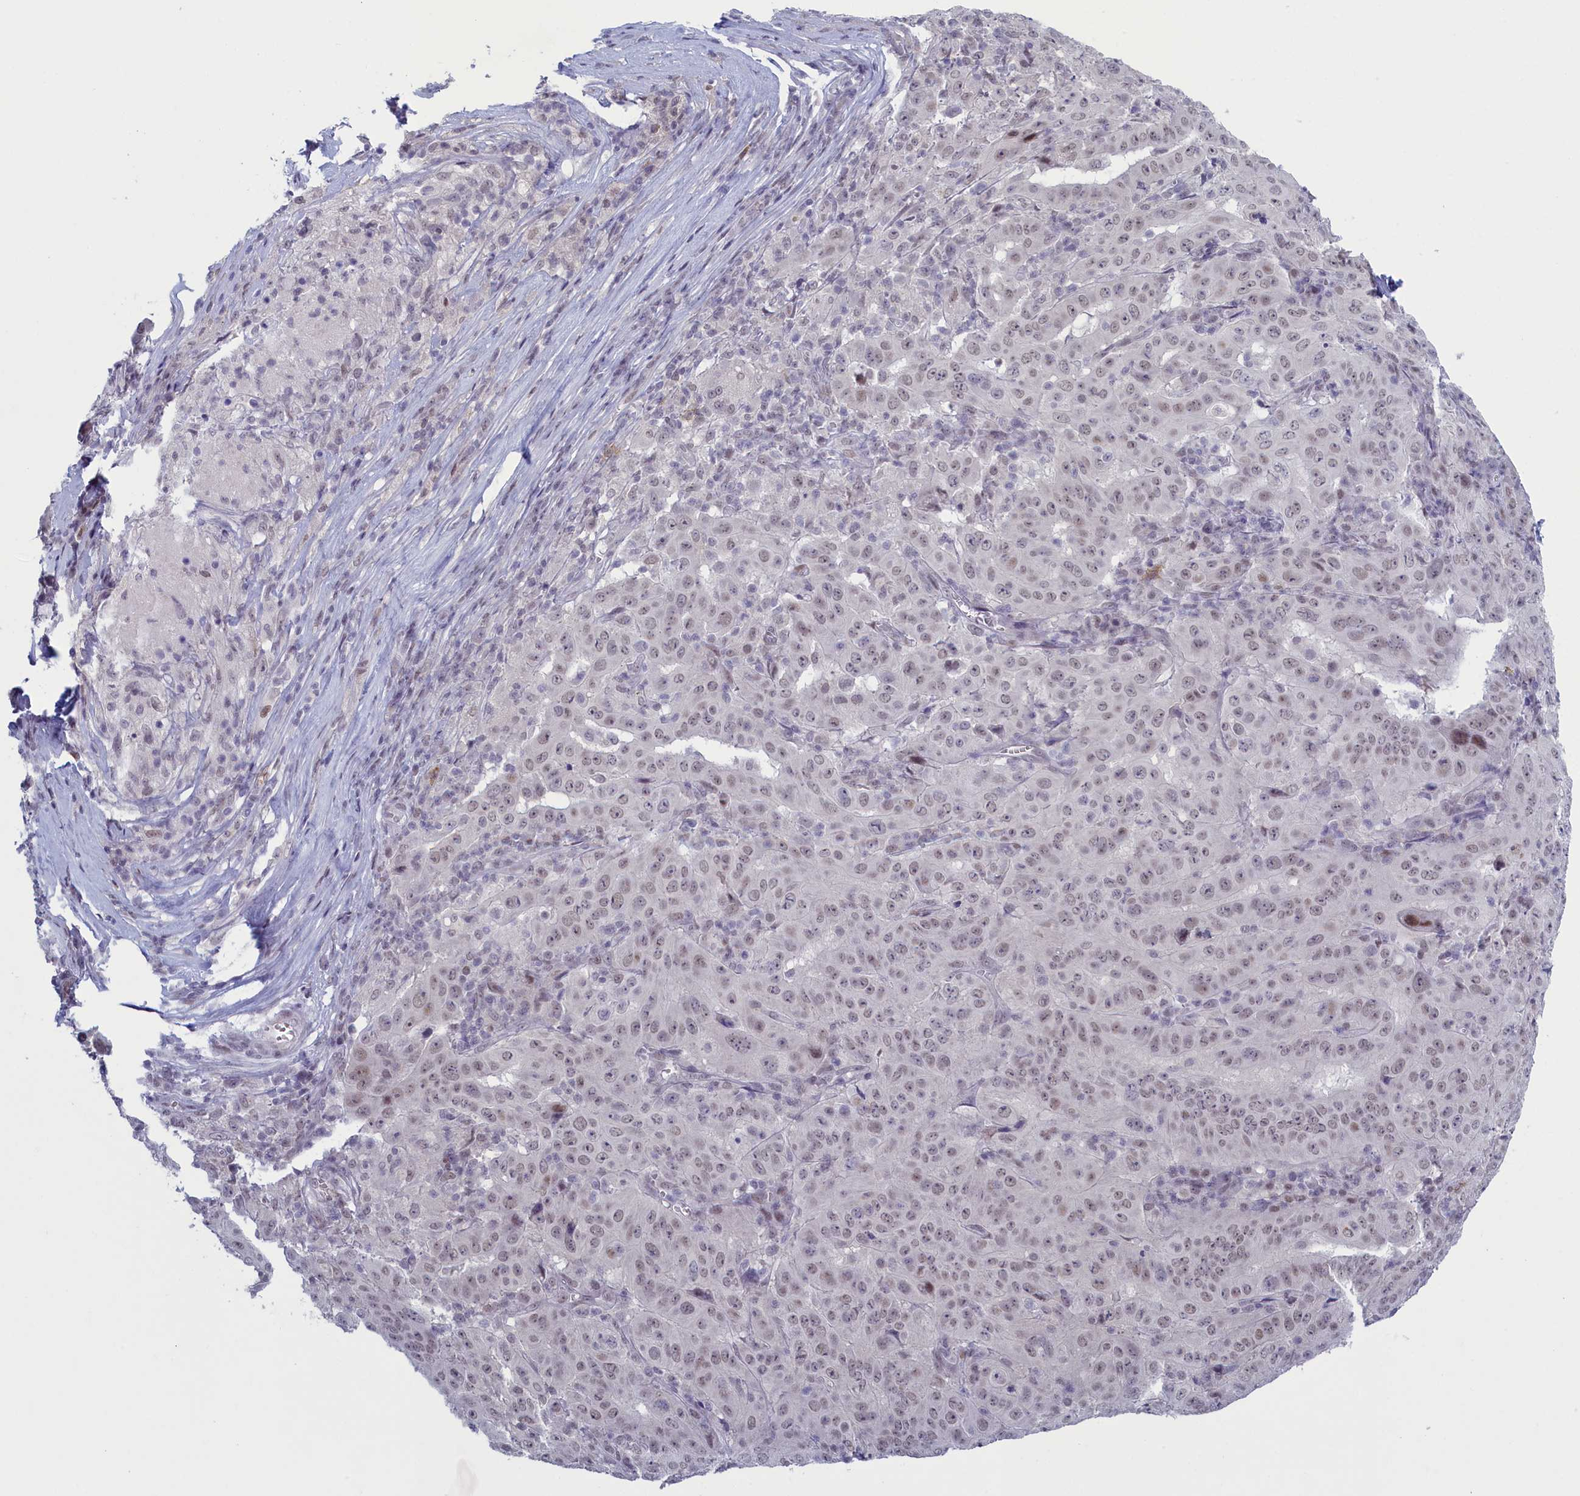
{"staining": {"intensity": "weak", "quantity": "<25%", "location": "nuclear"}, "tissue": "pancreatic cancer", "cell_type": "Tumor cells", "image_type": "cancer", "snomed": [{"axis": "morphology", "description": "Adenocarcinoma, NOS"}, {"axis": "topography", "description": "Pancreas"}], "caption": "This is an immunohistochemistry micrograph of pancreatic cancer. There is no expression in tumor cells.", "gene": "ATF7IP2", "patient": {"sex": "male", "age": 63}}